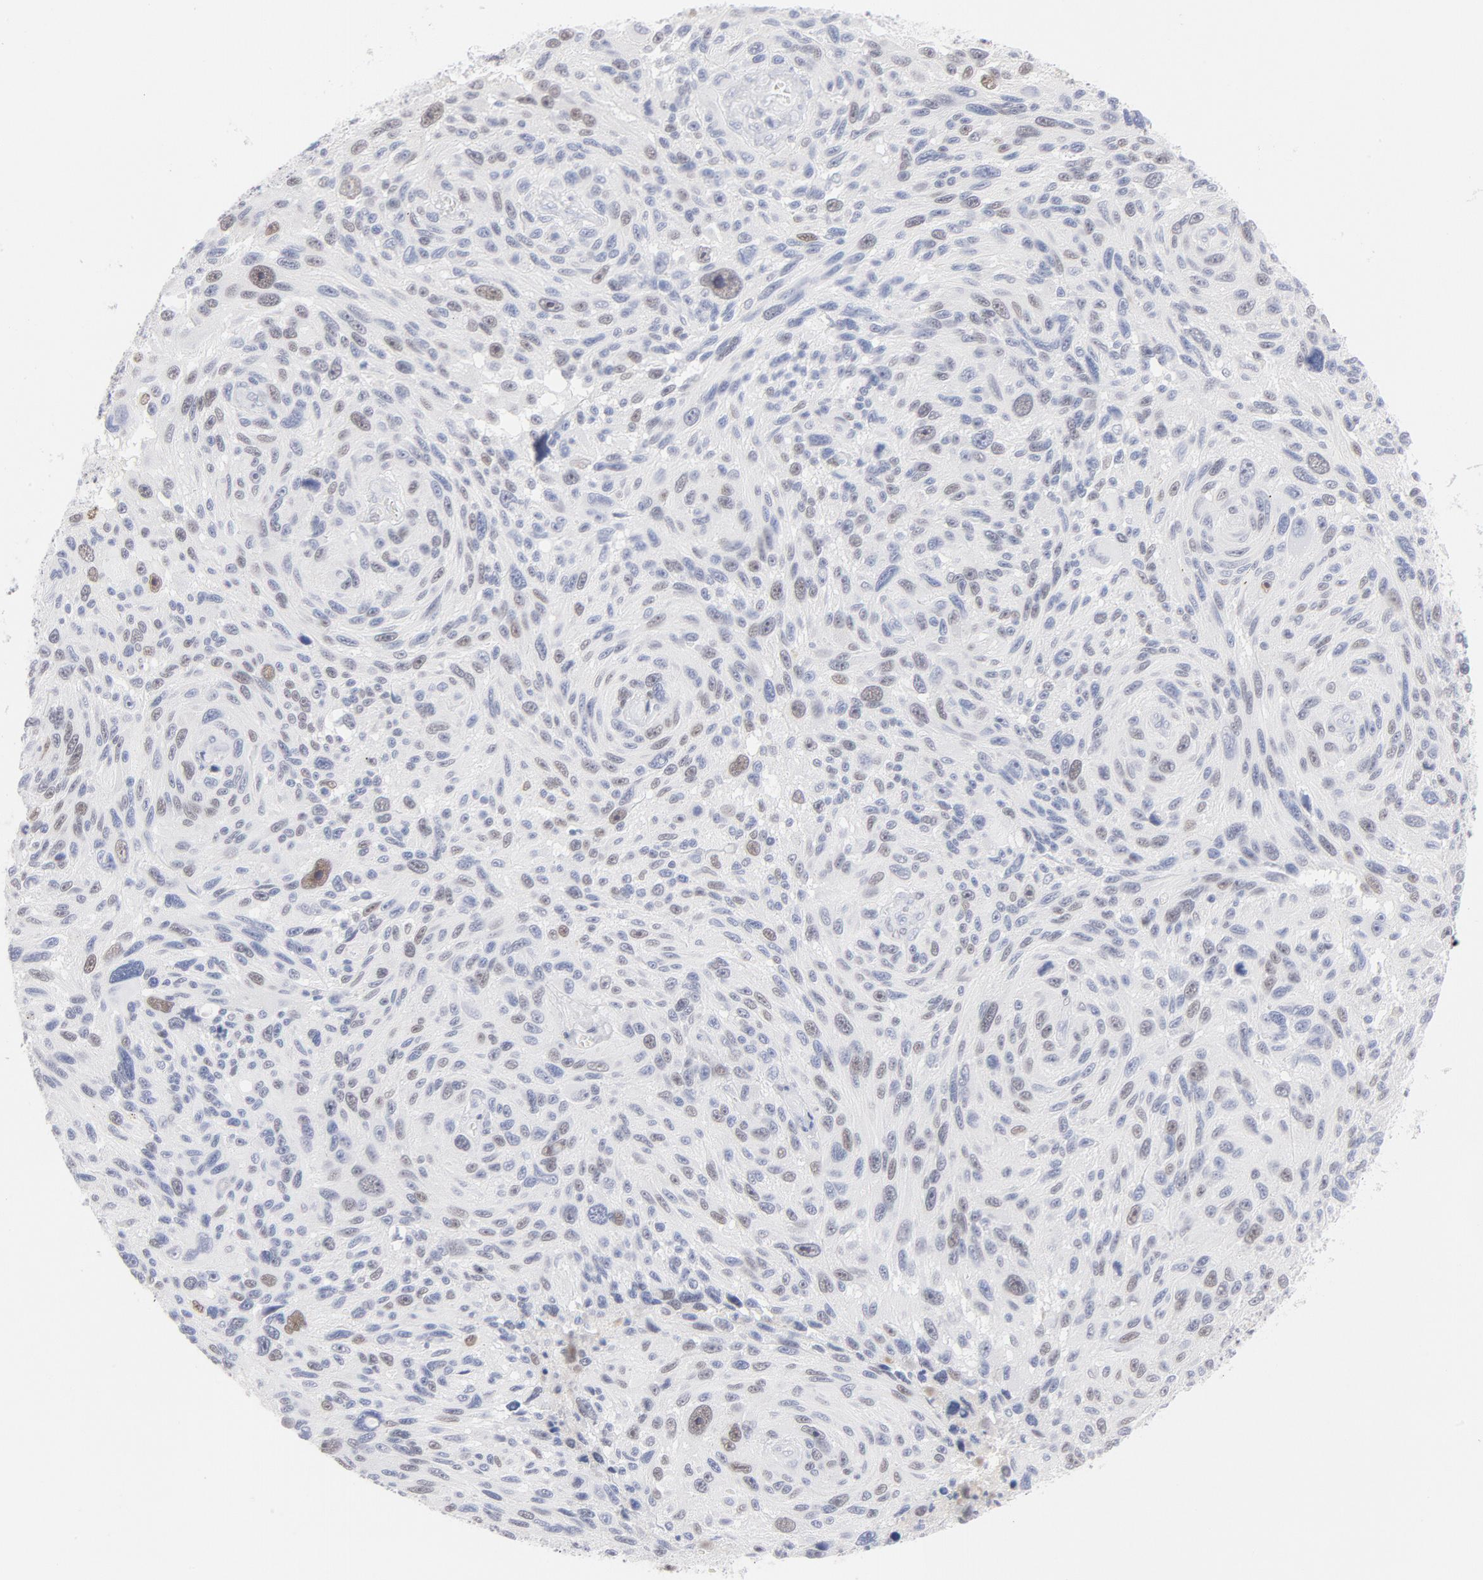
{"staining": {"intensity": "weak", "quantity": "25%-75%", "location": "nuclear"}, "tissue": "melanoma", "cell_type": "Tumor cells", "image_type": "cancer", "snomed": [{"axis": "morphology", "description": "Malignant melanoma, NOS"}, {"axis": "topography", "description": "Skin"}], "caption": "Human melanoma stained with a protein marker reveals weak staining in tumor cells.", "gene": "MCM7", "patient": {"sex": "male", "age": 53}}